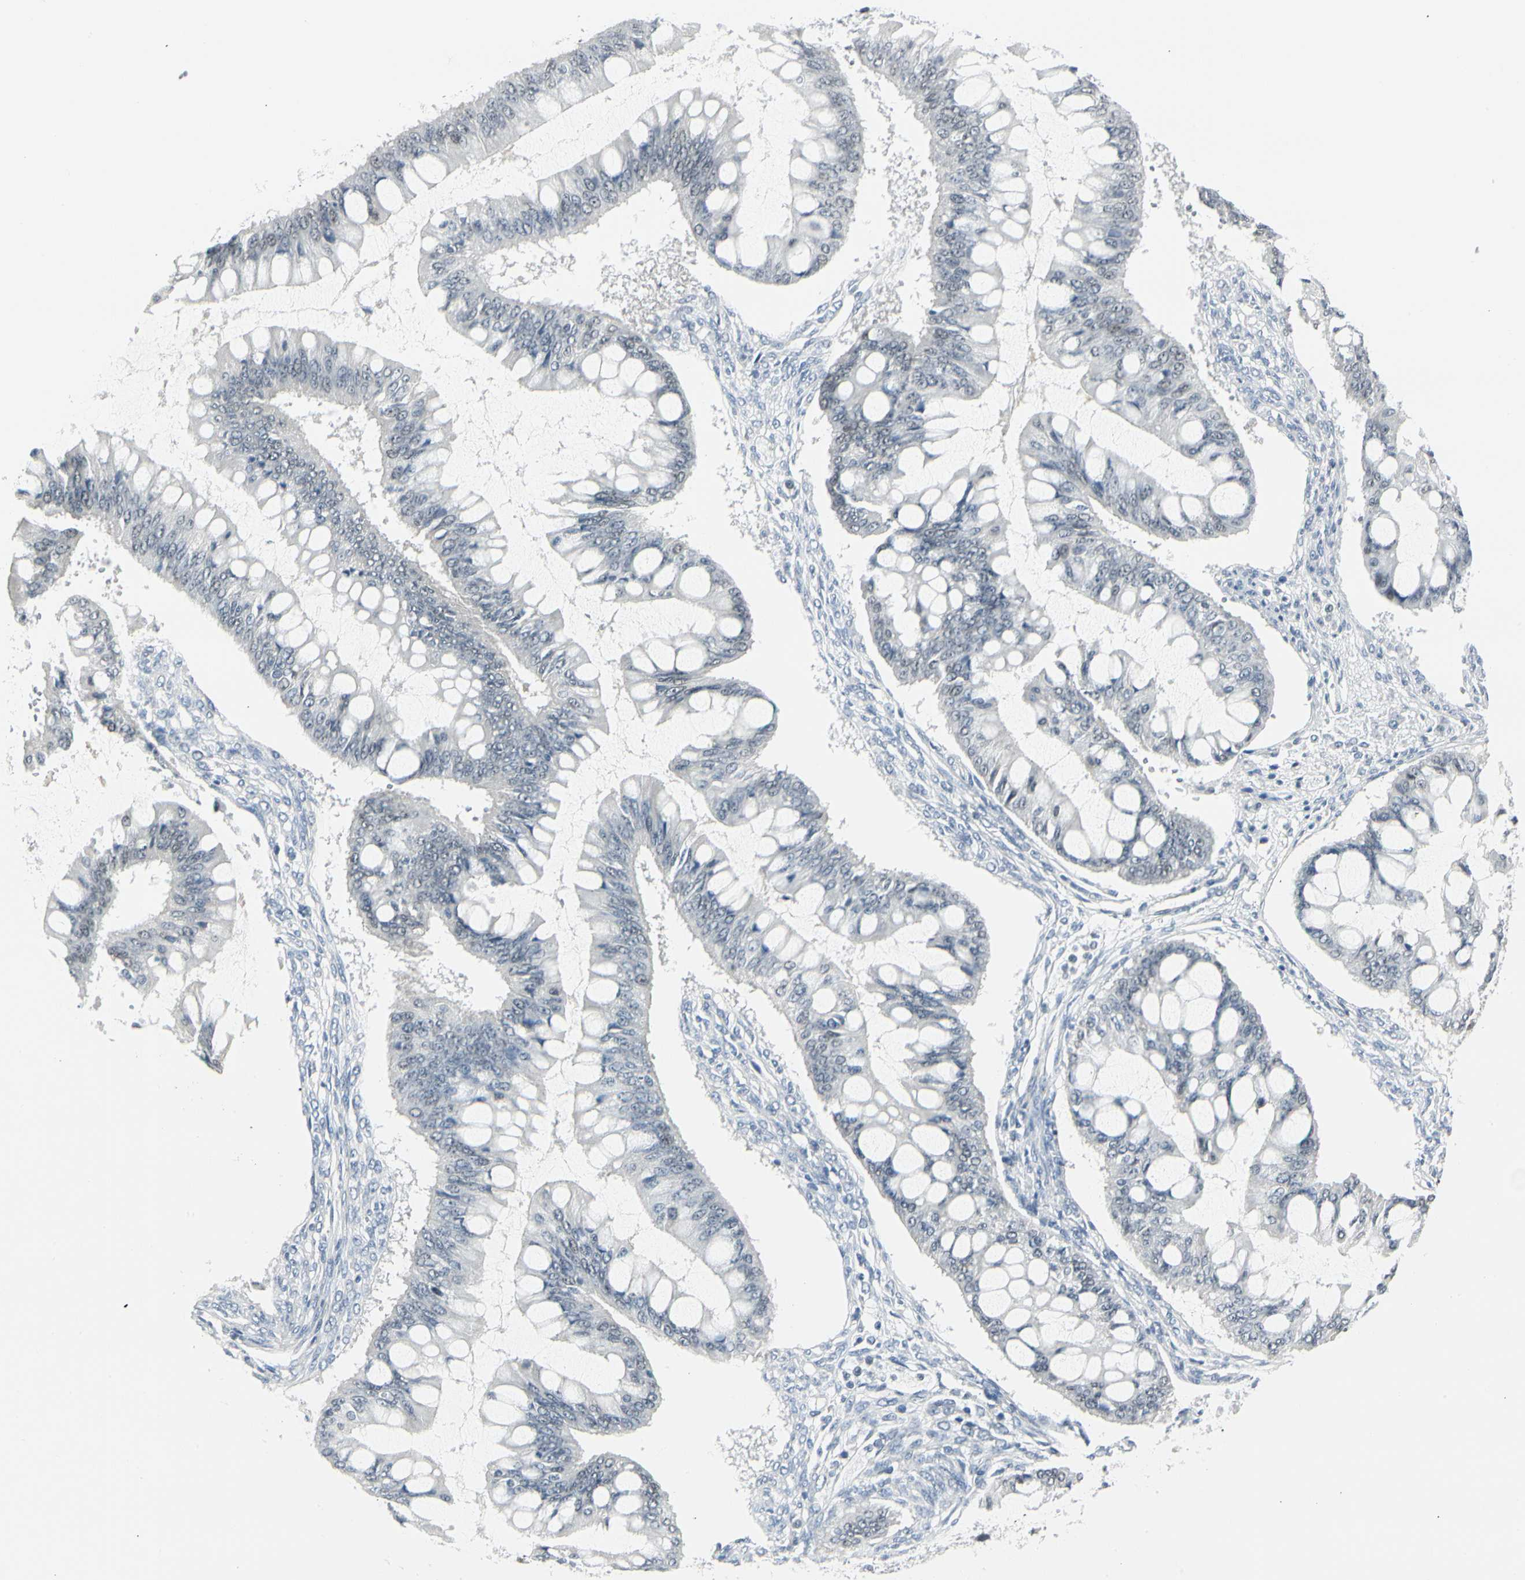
{"staining": {"intensity": "negative", "quantity": "none", "location": "none"}, "tissue": "ovarian cancer", "cell_type": "Tumor cells", "image_type": "cancer", "snomed": [{"axis": "morphology", "description": "Cystadenocarcinoma, mucinous, NOS"}, {"axis": "topography", "description": "Ovary"}], "caption": "The IHC histopathology image has no significant expression in tumor cells of mucinous cystadenocarcinoma (ovarian) tissue. (DAB (3,3'-diaminobenzidine) immunohistochemistry with hematoxylin counter stain).", "gene": "ZBTB7B", "patient": {"sex": "female", "age": 73}}